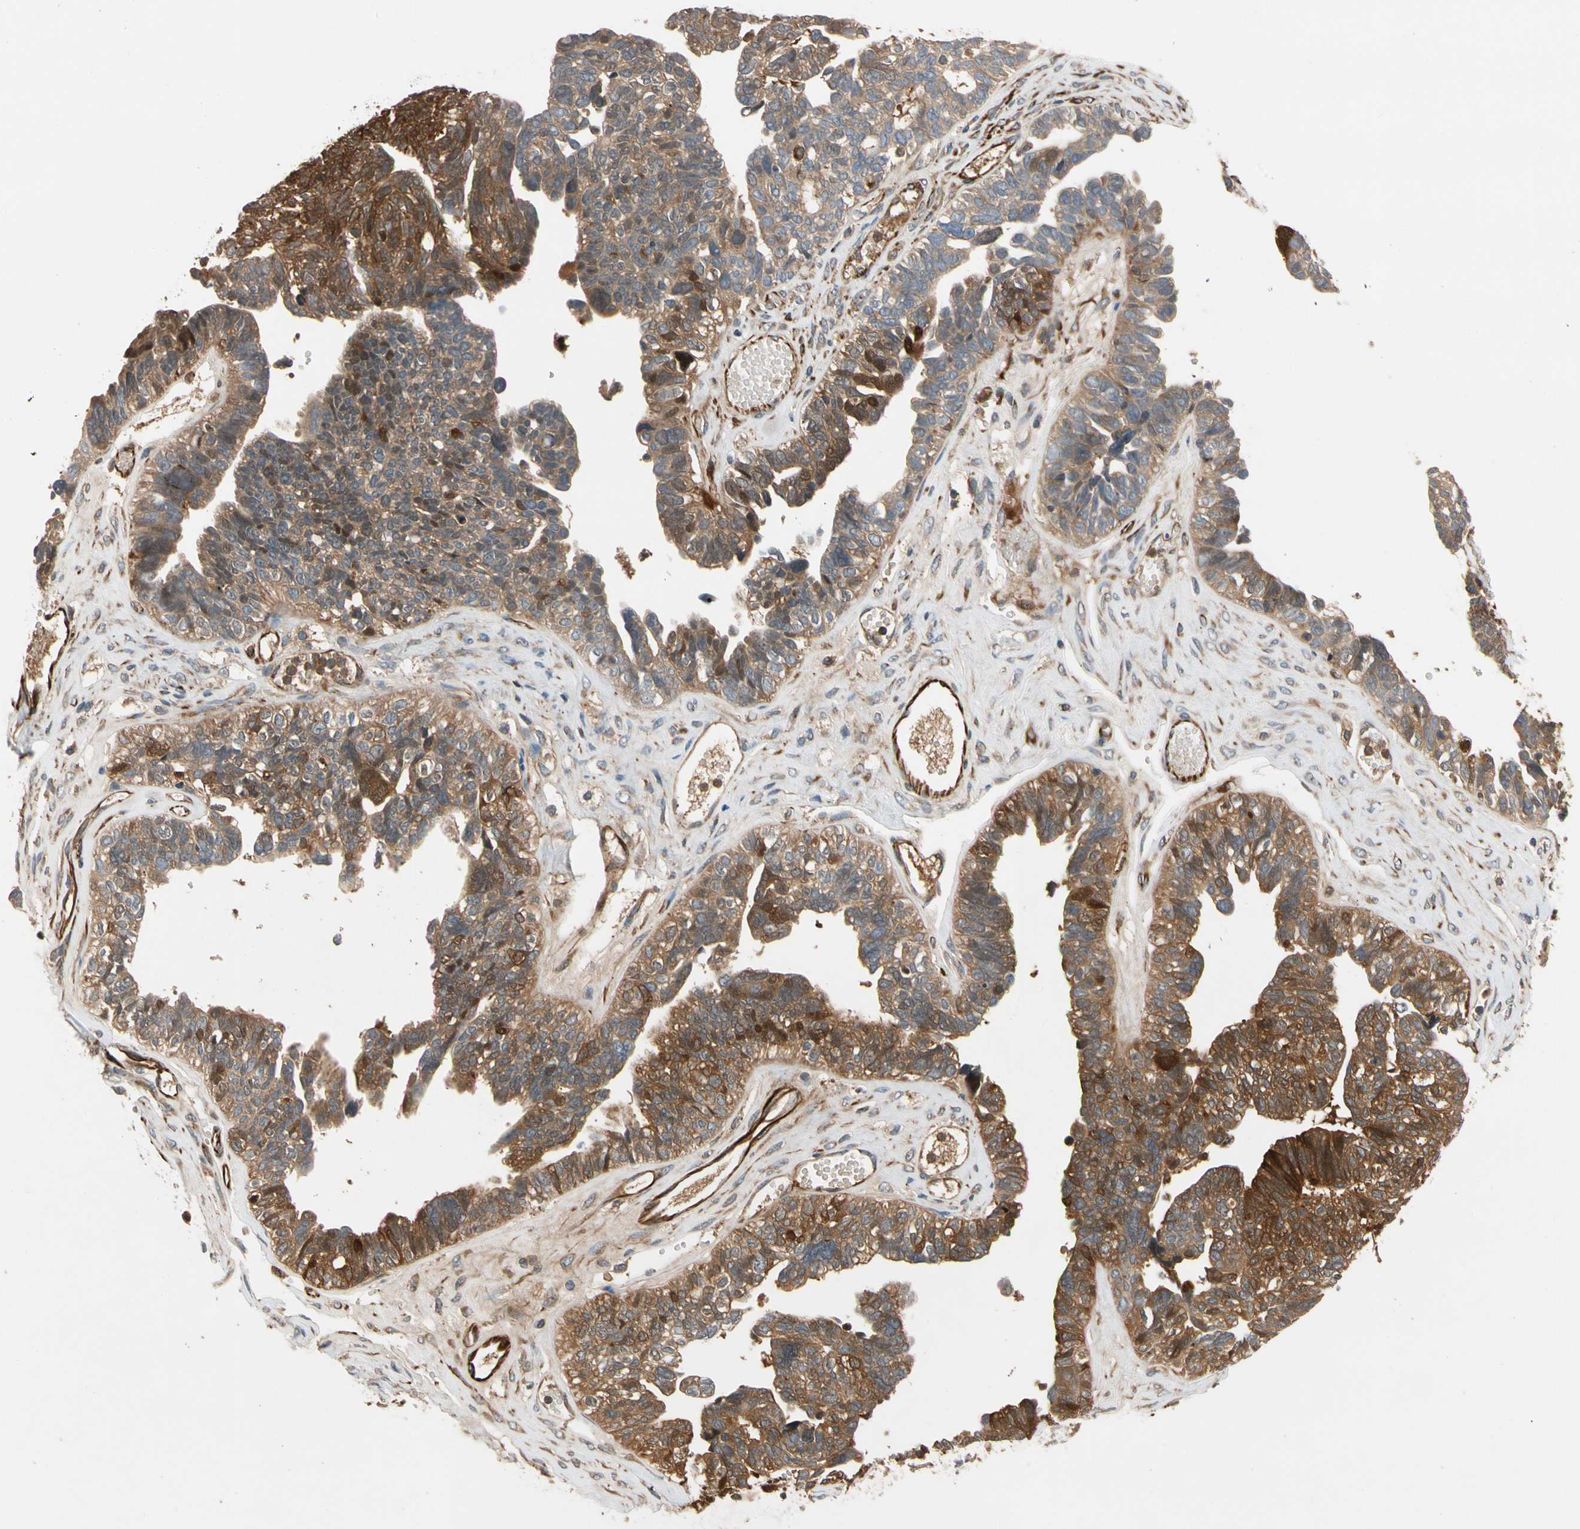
{"staining": {"intensity": "strong", "quantity": ">75%", "location": "cytoplasmic/membranous"}, "tissue": "ovarian cancer", "cell_type": "Tumor cells", "image_type": "cancer", "snomed": [{"axis": "morphology", "description": "Cystadenocarcinoma, serous, NOS"}, {"axis": "topography", "description": "Ovary"}], "caption": "Strong cytoplasmic/membranous staining for a protein is seen in about >75% of tumor cells of ovarian cancer using immunohistochemistry.", "gene": "FGD6", "patient": {"sex": "female", "age": 79}}